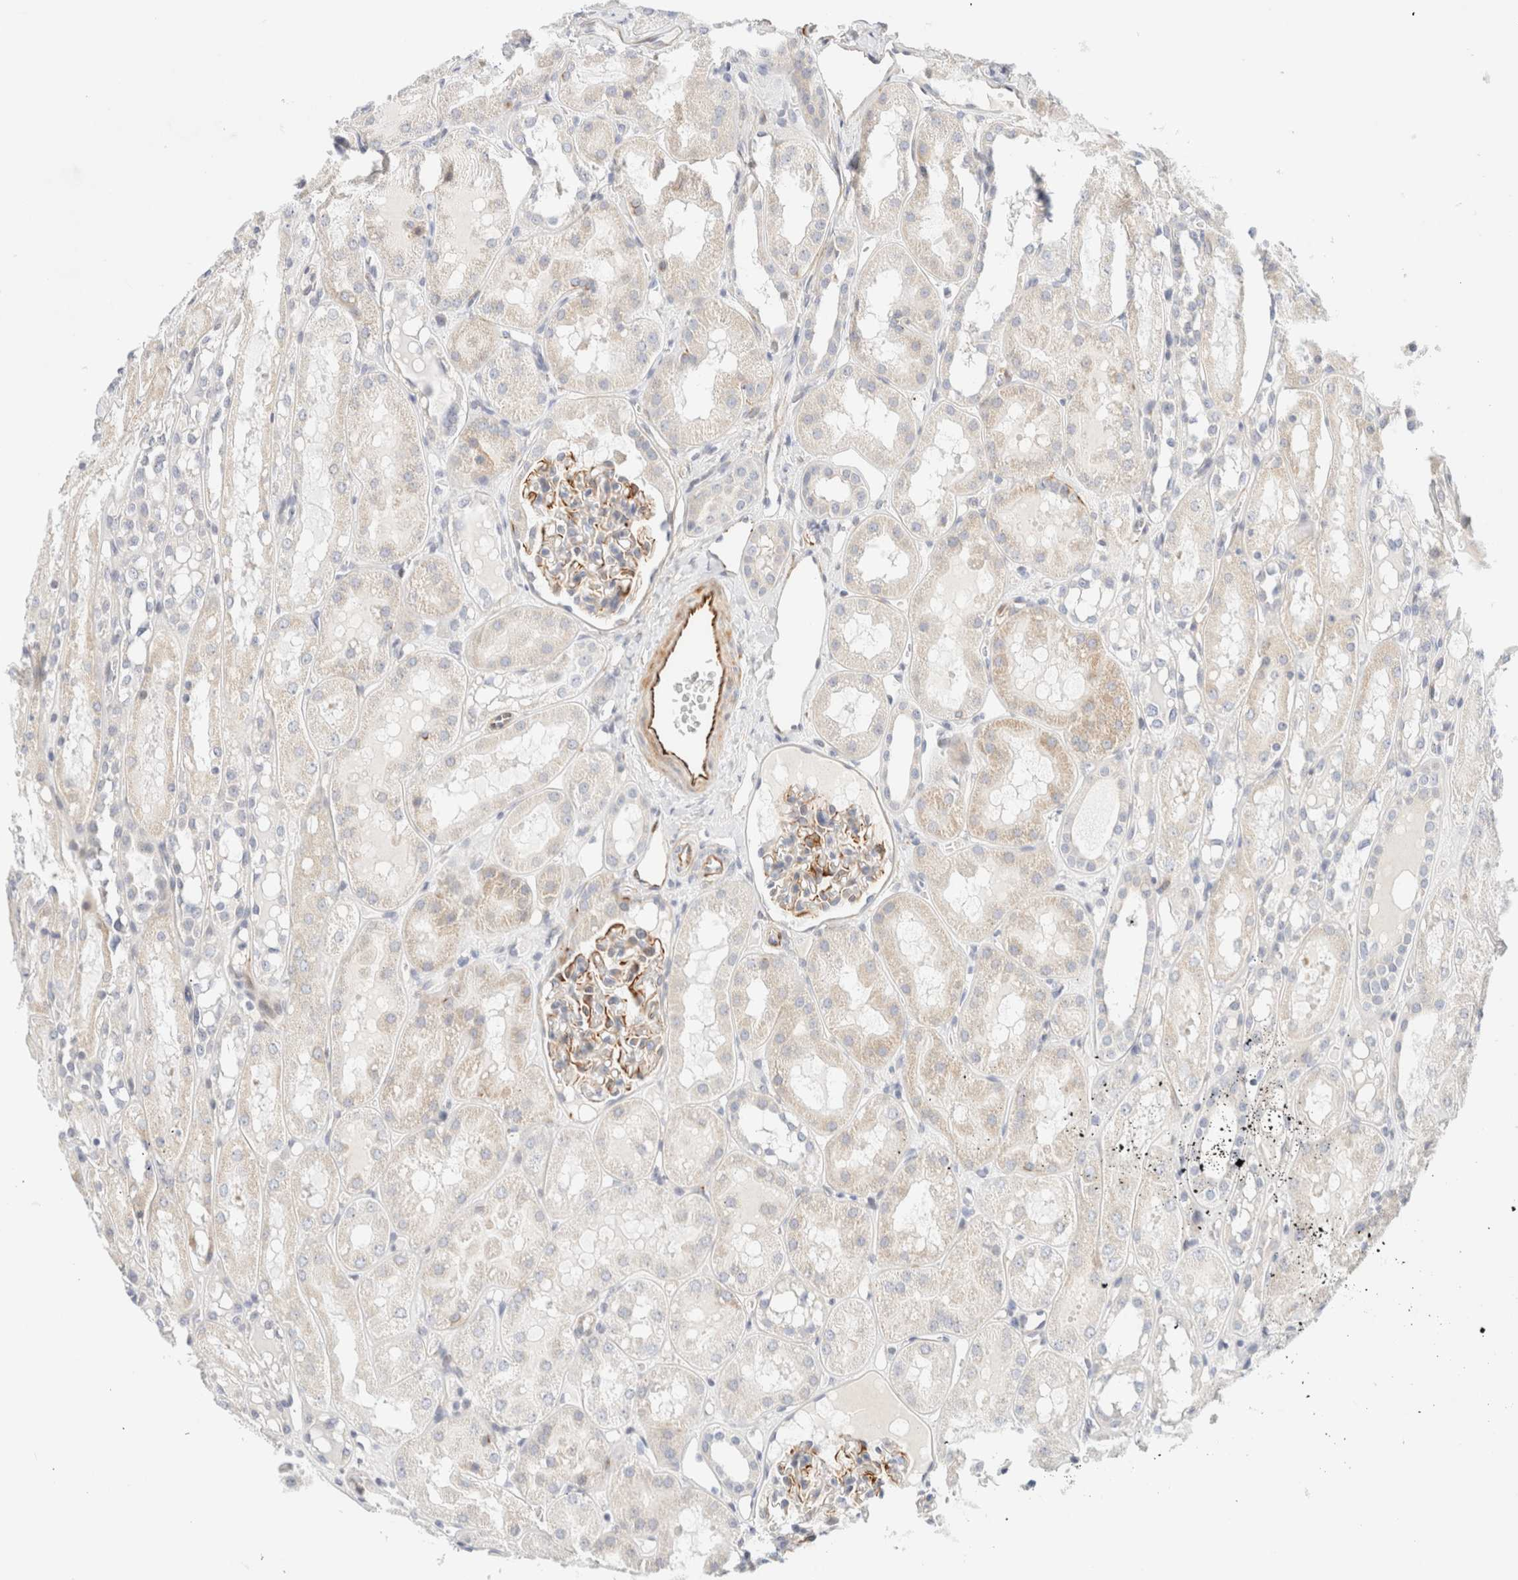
{"staining": {"intensity": "moderate", "quantity": "<25%", "location": "cytoplasmic/membranous"}, "tissue": "kidney", "cell_type": "Cells in glomeruli", "image_type": "normal", "snomed": [{"axis": "morphology", "description": "Normal tissue, NOS"}, {"axis": "topography", "description": "Kidney"}, {"axis": "topography", "description": "Urinary bladder"}], "caption": "A brown stain labels moderate cytoplasmic/membranous expression of a protein in cells in glomeruli of unremarkable human kidney. Nuclei are stained in blue.", "gene": "SLC25A48", "patient": {"sex": "male", "age": 16}}